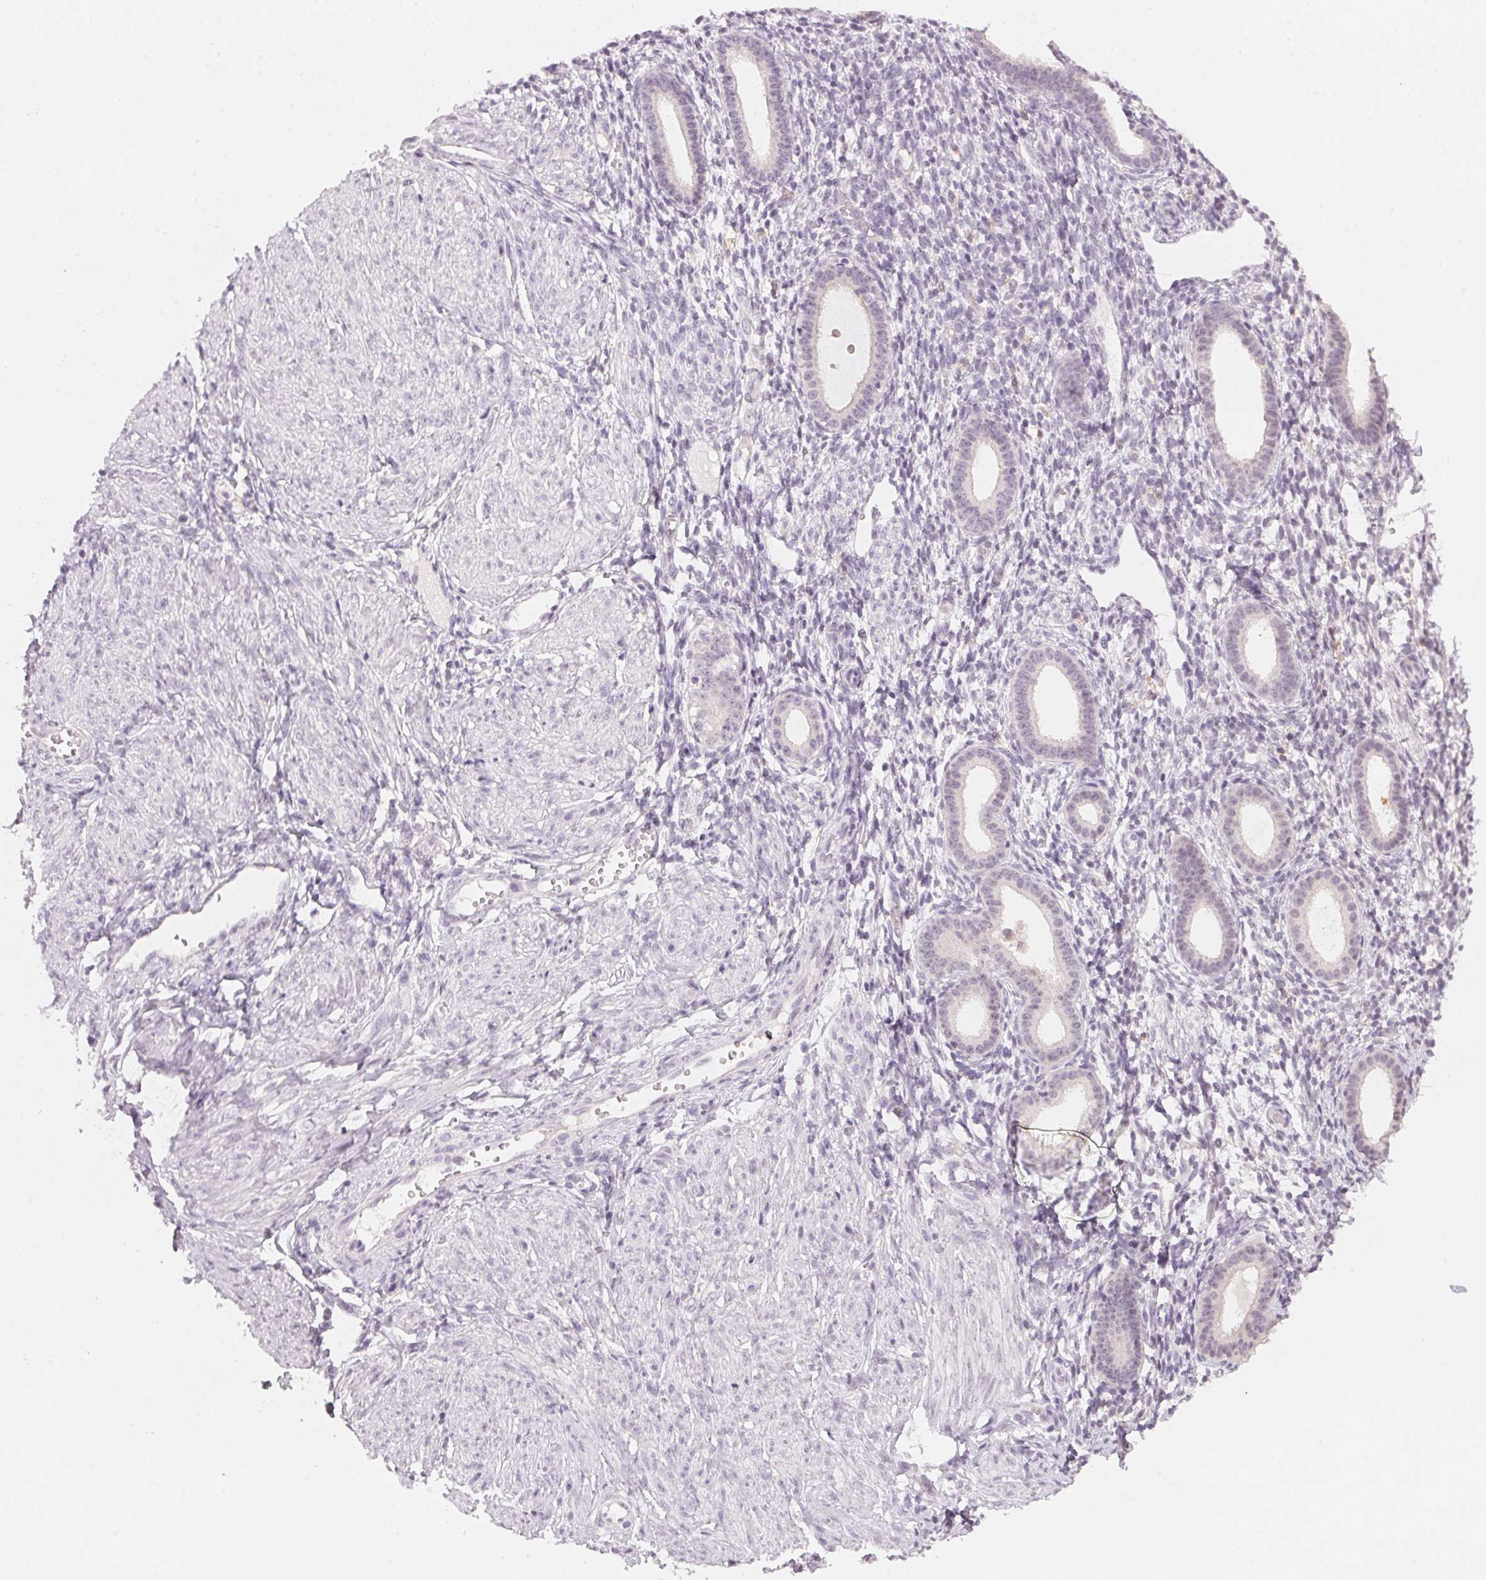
{"staining": {"intensity": "negative", "quantity": "none", "location": "none"}, "tissue": "endometrium", "cell_type": "Cells in endometrial stroma", "image_type": "normal", "snomed": [{"axis": "morphology", "description": "Normal tissue, NOS"}, {"axis": "topography", "description": "Endometrium"}], "caption": "High power microscopy histopathology image of an IHC image of unremarkable endometrium, revealing no significant staining in cells in endometrial stroma. (Immunohistochemistry, brightfield microscopy, high magnification).", "gene": "CFAP276", "patient": {"sex": "female", "age": 36}}